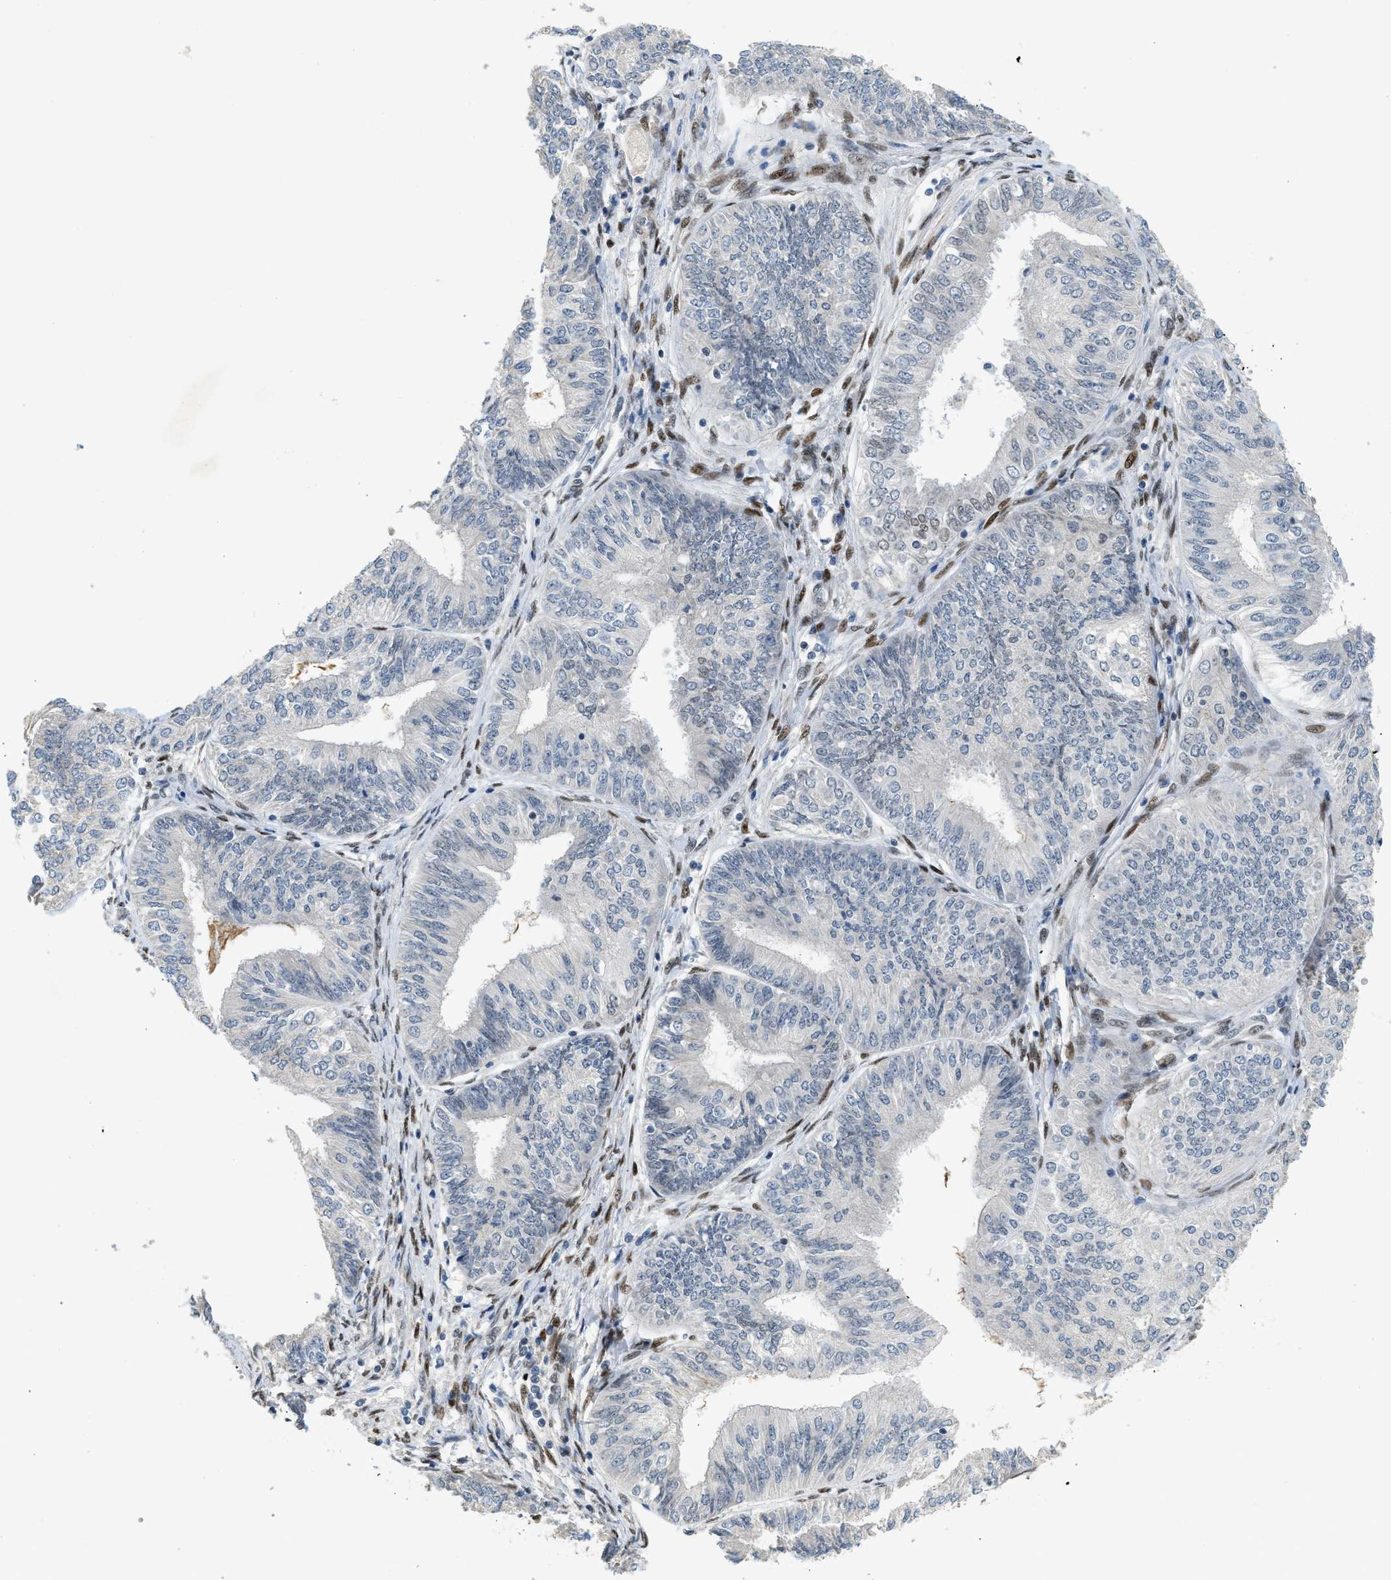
{"staining": {"intensity": "negative", "quantity": "none", "location": "none"}, "tissue": "endometrial cancer", "cell_type": "Tumor cells", "image_type": "cancer", "snomed": [{"axis": "morphology", "description": "Adenocarcinoma, NOS"}, {"axis": "topography", "description": "Endometrium"}], "caption": "High magnification brightfield microscopy of endometrial cancer (adenocarcinoma) stained with DAB (brown) and counterstained with hematoxylin (blue): tumor cells show no significant expression.", "gene": "ZBTB20", "patient": {"sex": "female", "age": 58}}